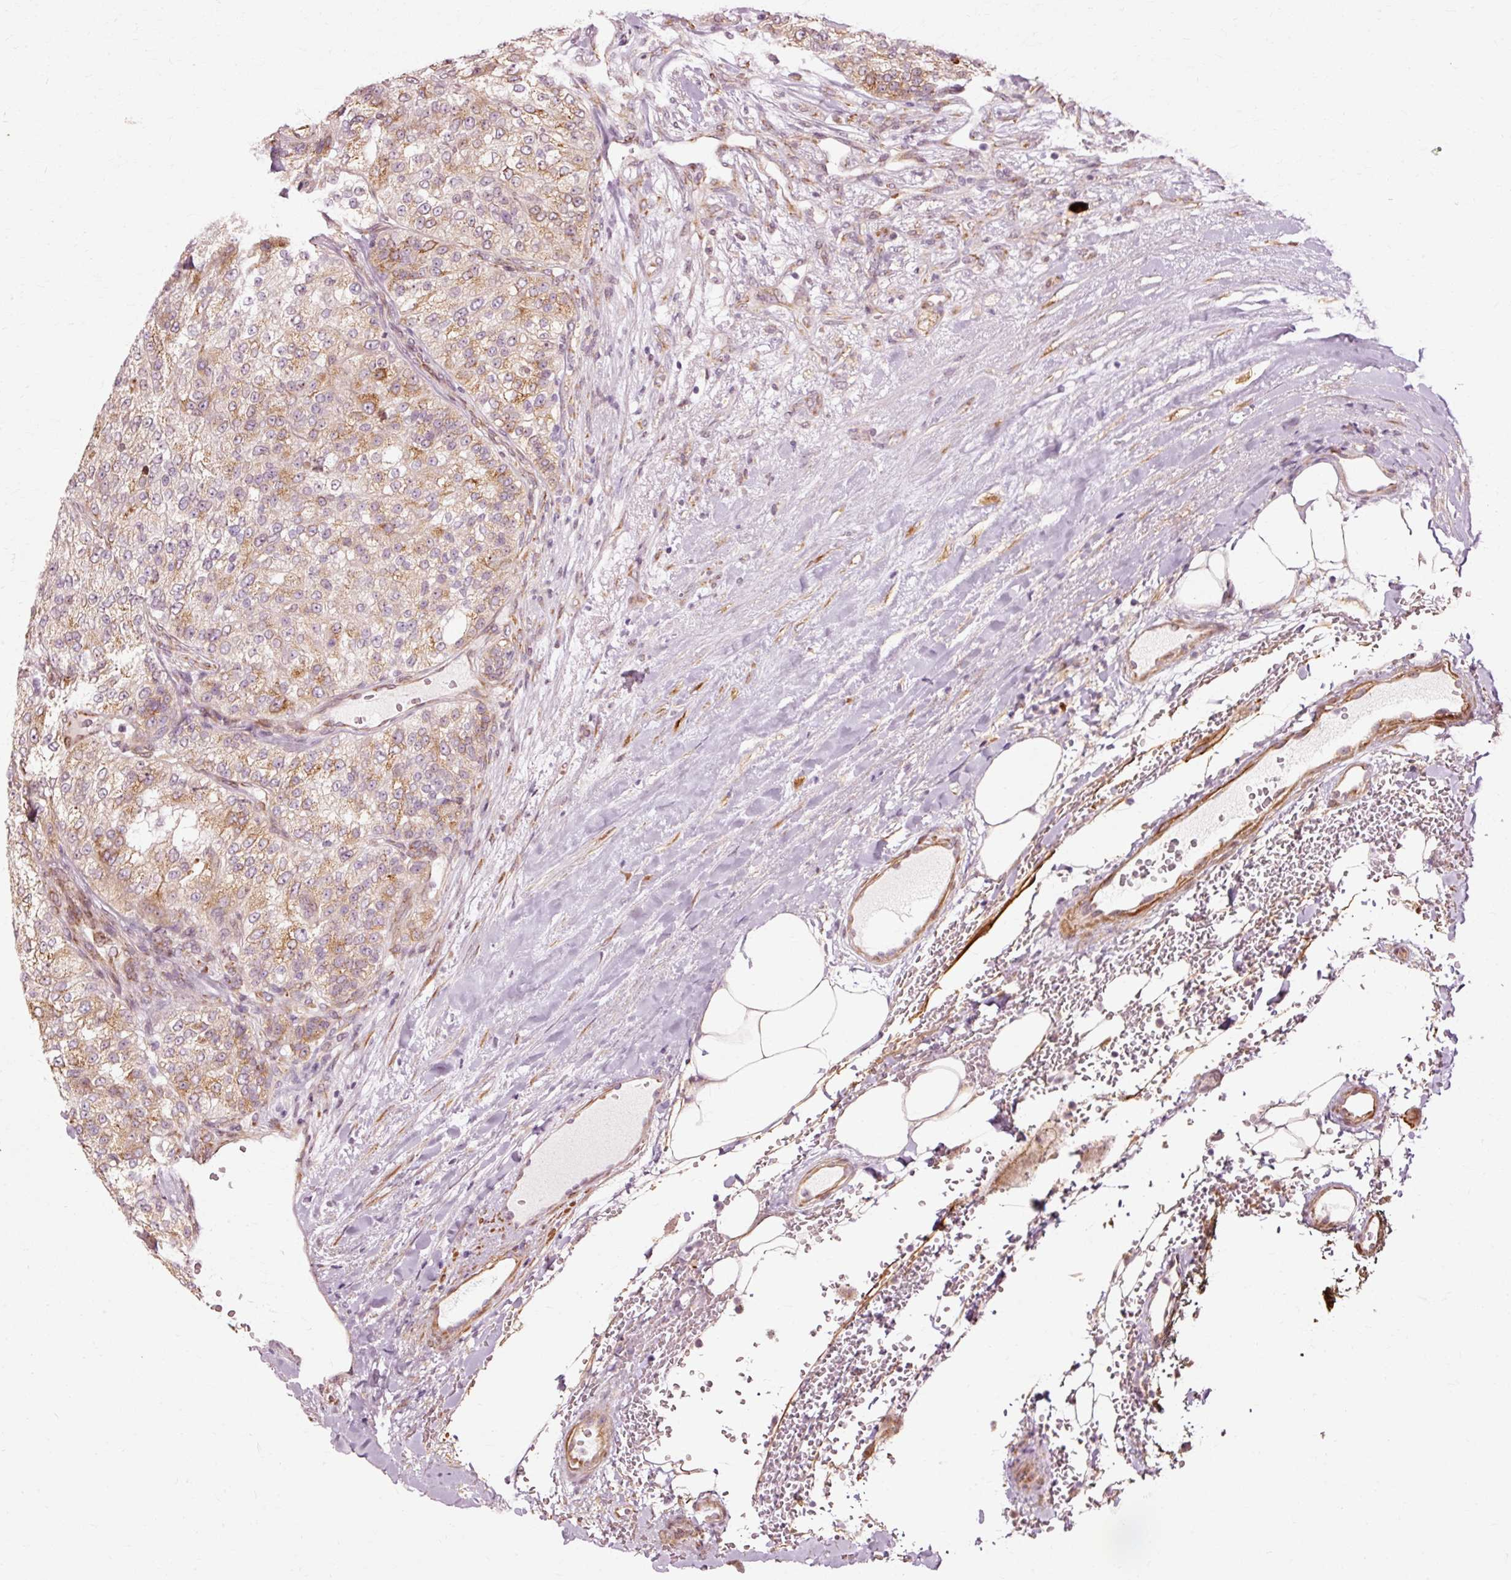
{"staining": {"intensity": "moderate", "quantity": "25%-75%", "location": "cytoplasmic/membranous"}, "tissue": "renal cancer", "cell_type": "Tumor cells", "image_type": "cancer", "snomed": [{"axis": "morphology", "description": "Adenocarcinoma, NOS"}, {"axis": "topography", "description": "Kidney"}], "caption": "Protein analysis of adenocarcinoma (renal) tissue shows moderate cytoplasmic/membranous positivity in about 25%-75% of tumor cells.", "gene": "RGPD5", "patient": {"sex": "female", "age": 63}}